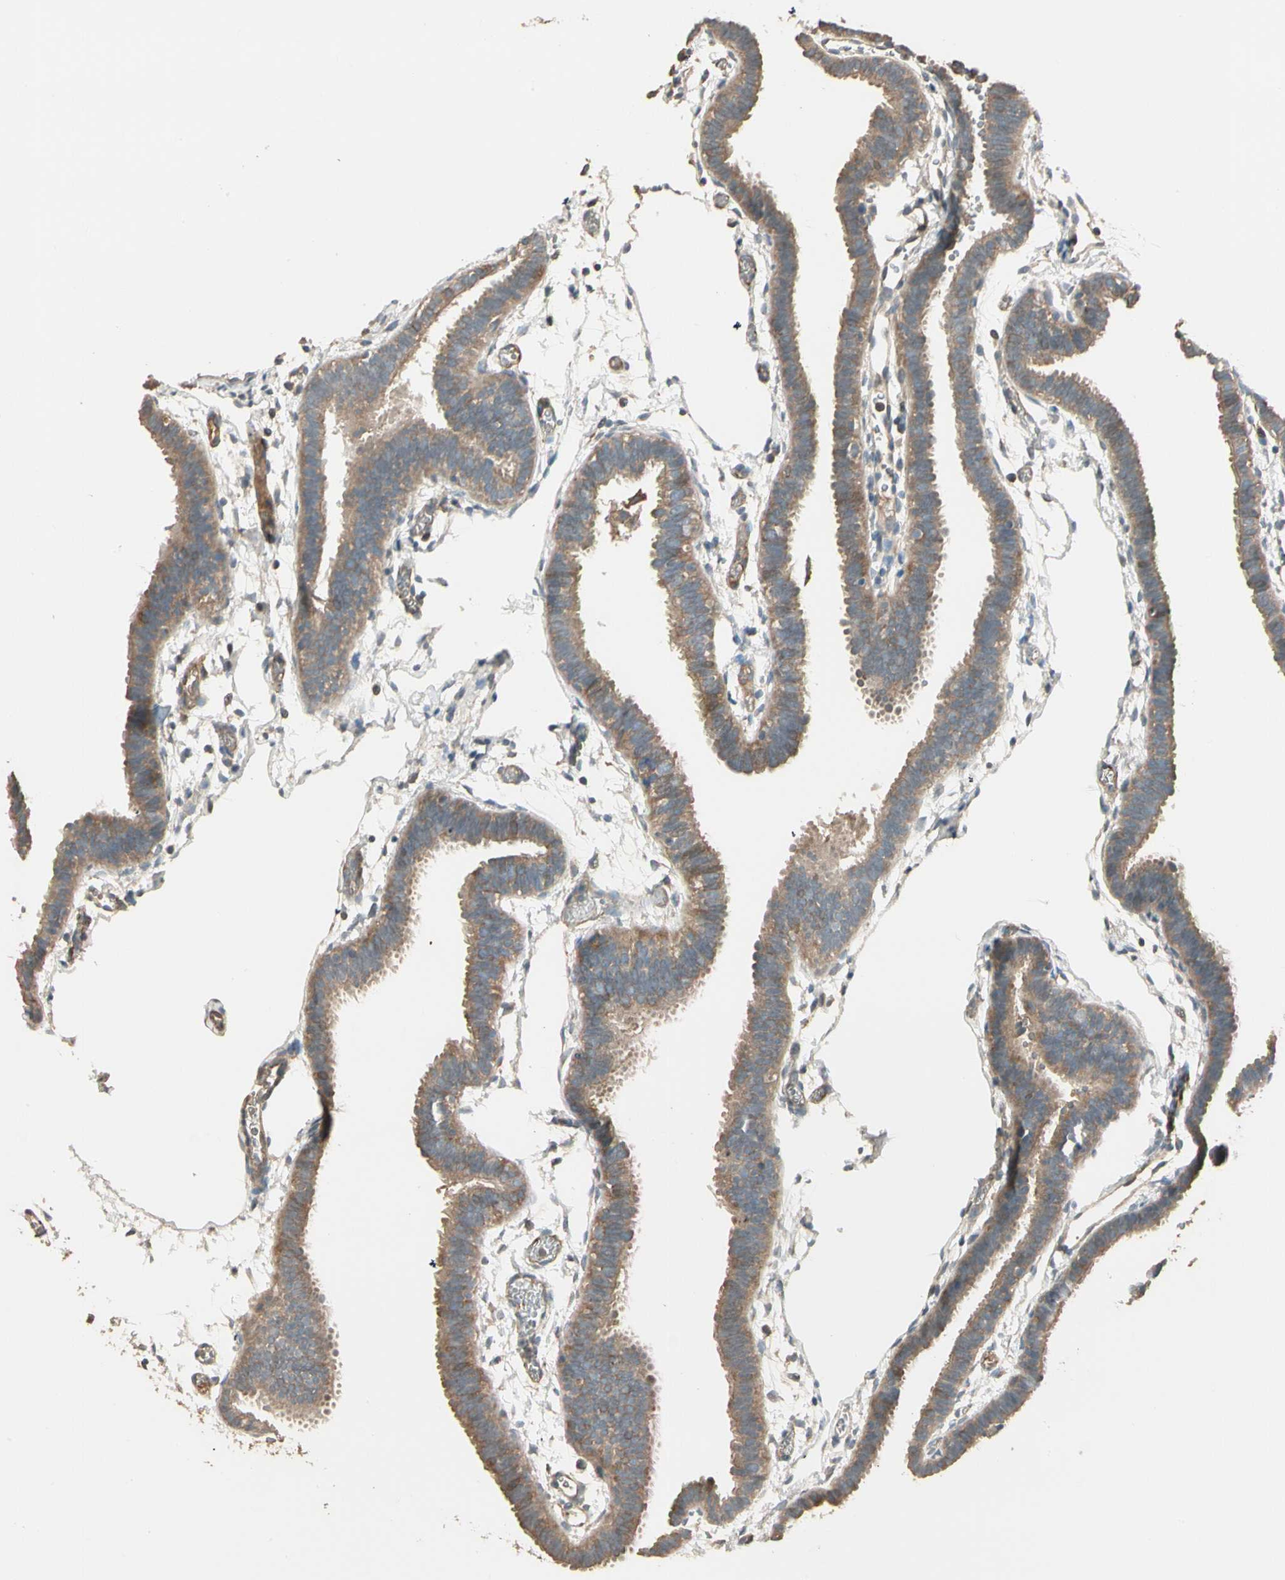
{"staining": {"intensity": "moderate", "quantity": ">75%", "location": "cytoplasmic/membranous"}, "tissue": "fallopian tube", "cell_type": "Glandular cells", "image_type": "normal", "snomed": [{"axis": "morphology", "description": "Normal tissue, NOS"}, {"axis": "topography", "description": "Fallopian tube"}], "caption": "Fallopian tube was stained to show a protein in brown. There is medium levels of moderate cytoplasmic/membranous expression in approximately >75% of glandular cells. (Stains: DAB in brown, nuclei in blue, Microscopy: brightfield microscopy at high magnification).", "gene": "TNFRSF21", "patient": {"sex": "female", "age": 29}}